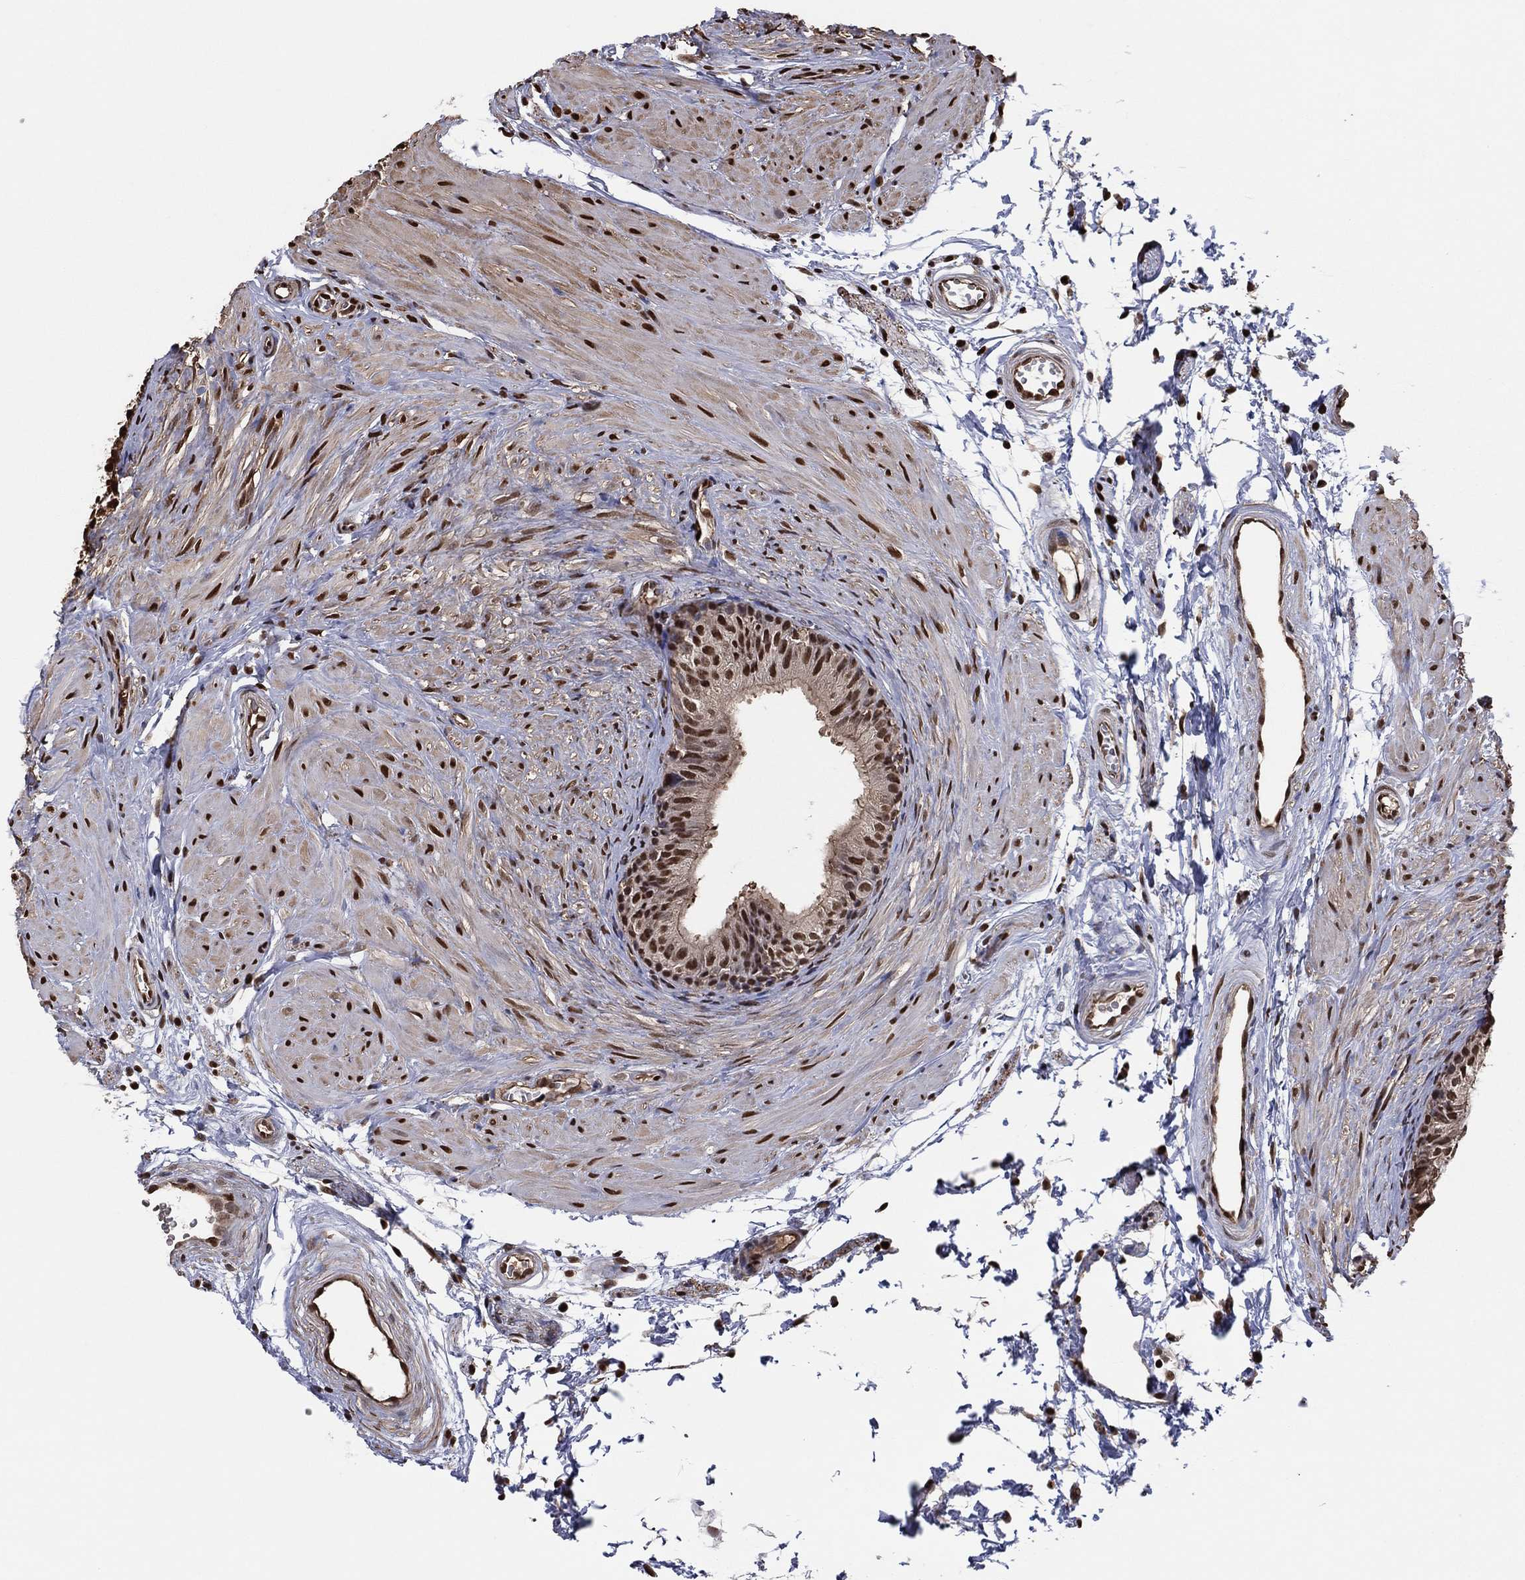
{"staining": {"intensity": "strong", "quantity": ">75%", "location": "cytoplasmic/membranous,nuclear"}, "tissue": "epididymis", "cell_type": "Glandular cells", "image_type": "normal", "snomed": [{"axis": "morphology", "description": "Normal tissue, NOS"}, {"axis": "topography", "description": "Epididymis"}], "caption": "Immunohistochemical staining of benign human epididymis exhibits high levels of strong cytoplasmic/membranous,nuclear staining in about >75% of glandular cells.", "gene": "GAPDH", "patient": {"sex": "male", "age": 22}}